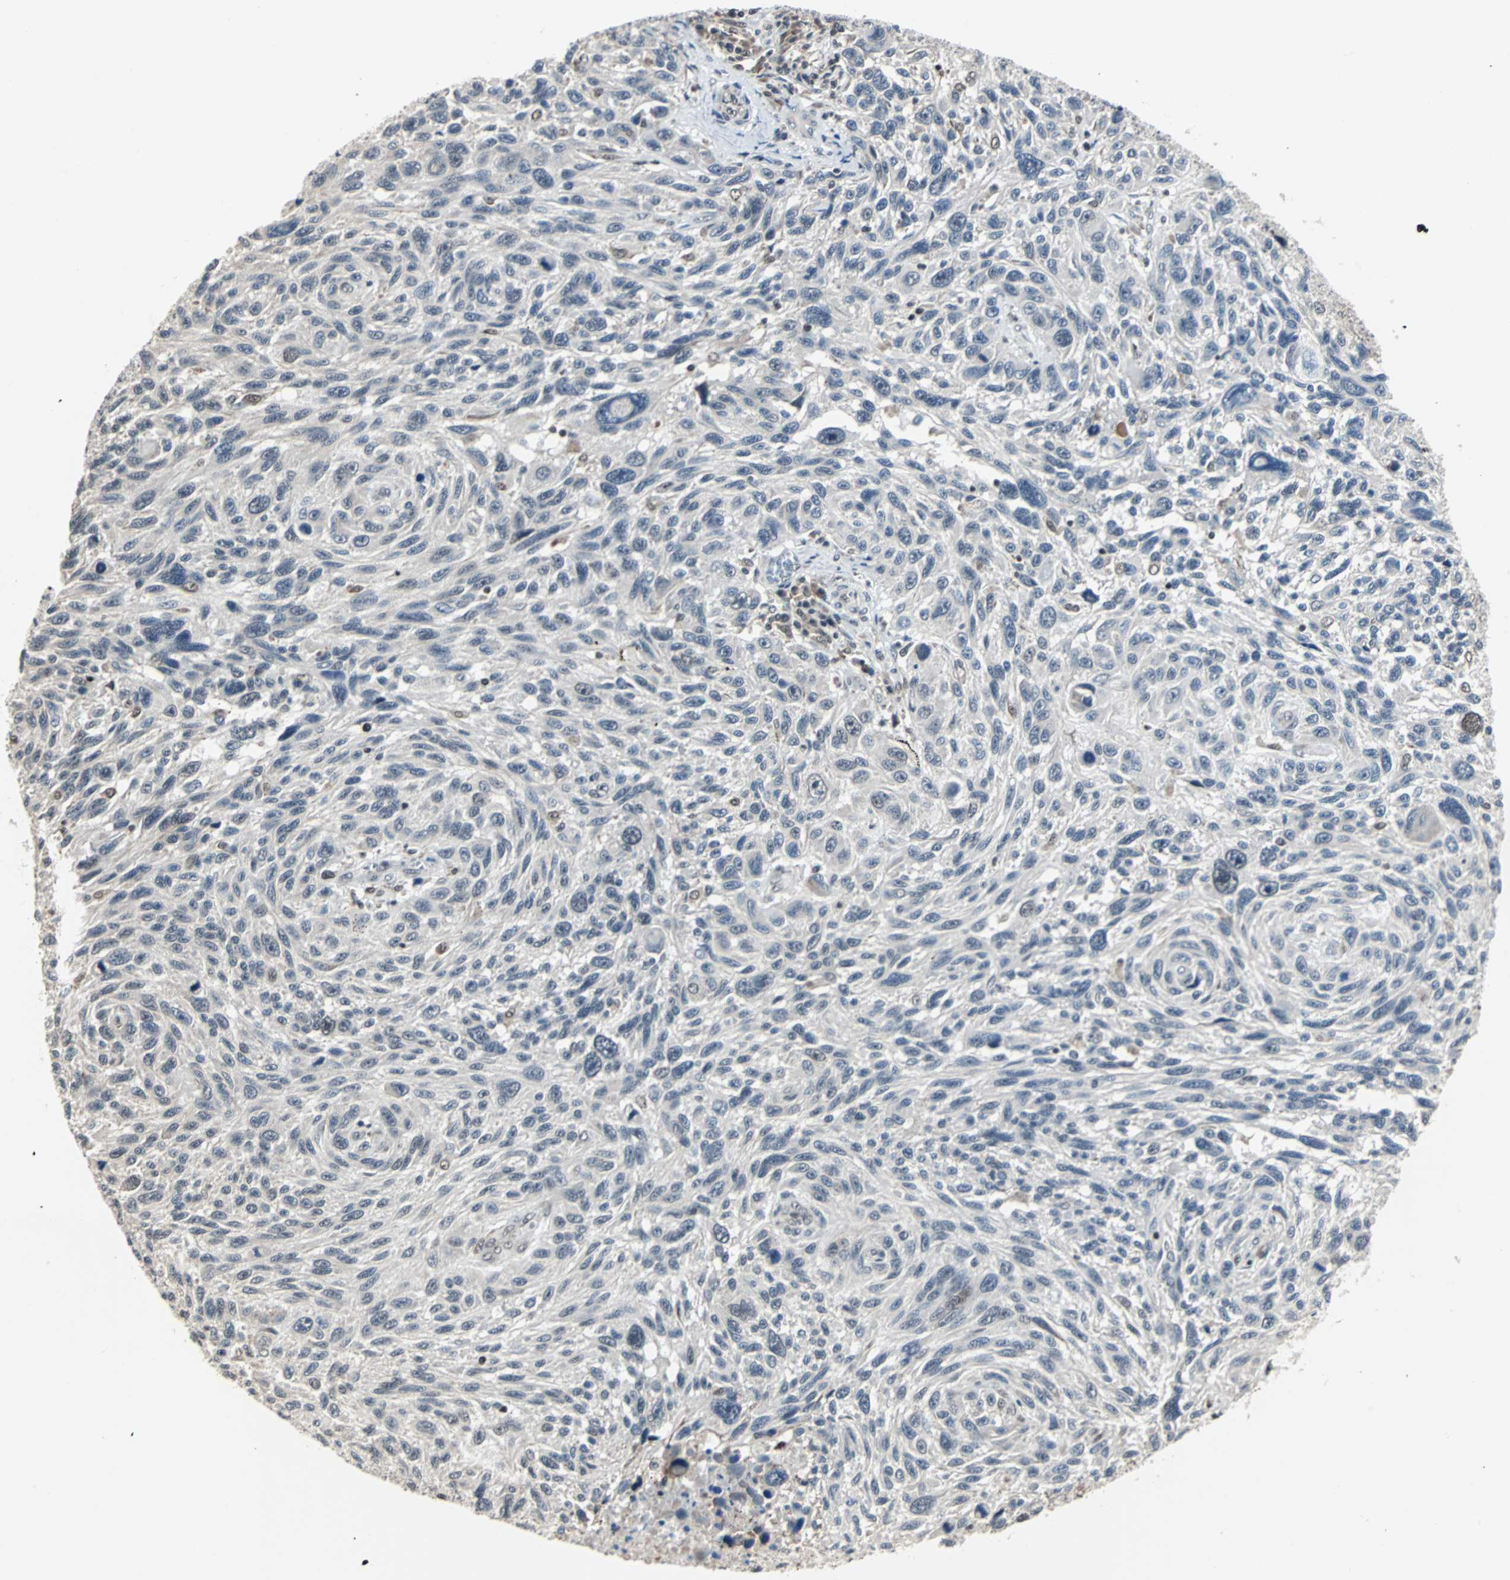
{"staining": {"intensity": "negative", "quantity": "none", "location": "none"}, "tissue": "melanoma", "cell_type": "Tumor cells", "image_type": "cancer", "snomed": [{"axis": "morphology", "description": "Malignant melanoma, NOS"}, {"axis": "topography", "description": "Skin"}], "caption": "This is an IHC photomicrograph of human malignant melanoma. There is no staining in tumor cells.", "gene": "TERF2IP", "patient": {"sex": "male", "age": 53}}